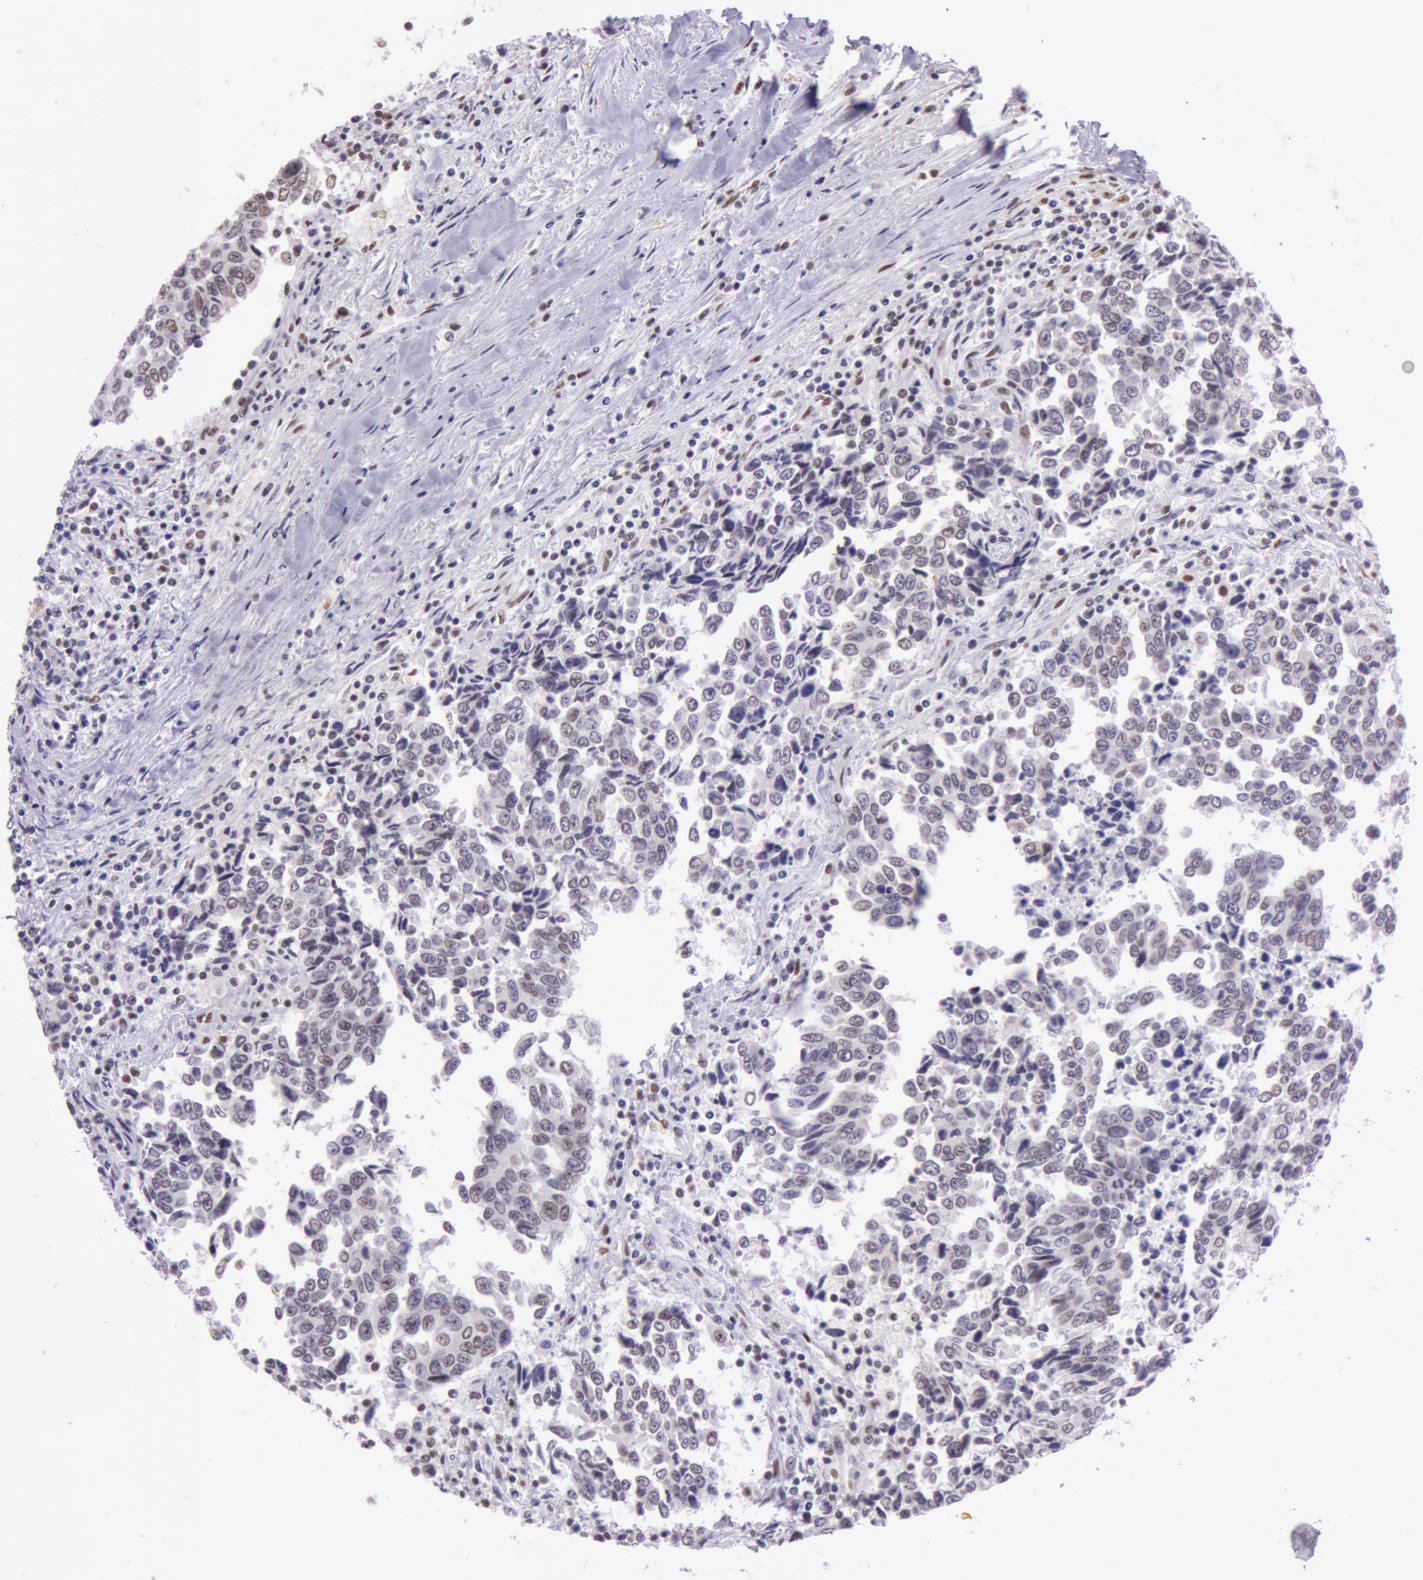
{"staining": {"intensity": "weak", "quantity": "25%-75%", "location": "nuclear"}, "tissue": "urothelial cancer", "cell_type": "Tumor cells", "image_type": "cancer", "snomed": [{"axis": "morphology", "description": "Urothelial carcinoma, High grade"}, {"axis": "topography", "description": "Urinary bladder"}], "caption": "Tumor cells exhibit low levels of weak nuclear positivity in approximately 25%-75% of cells in human high-grade urothelial carcinoma.", "gene": "NBN", "patient": {"sex": "male", "age": 86}}